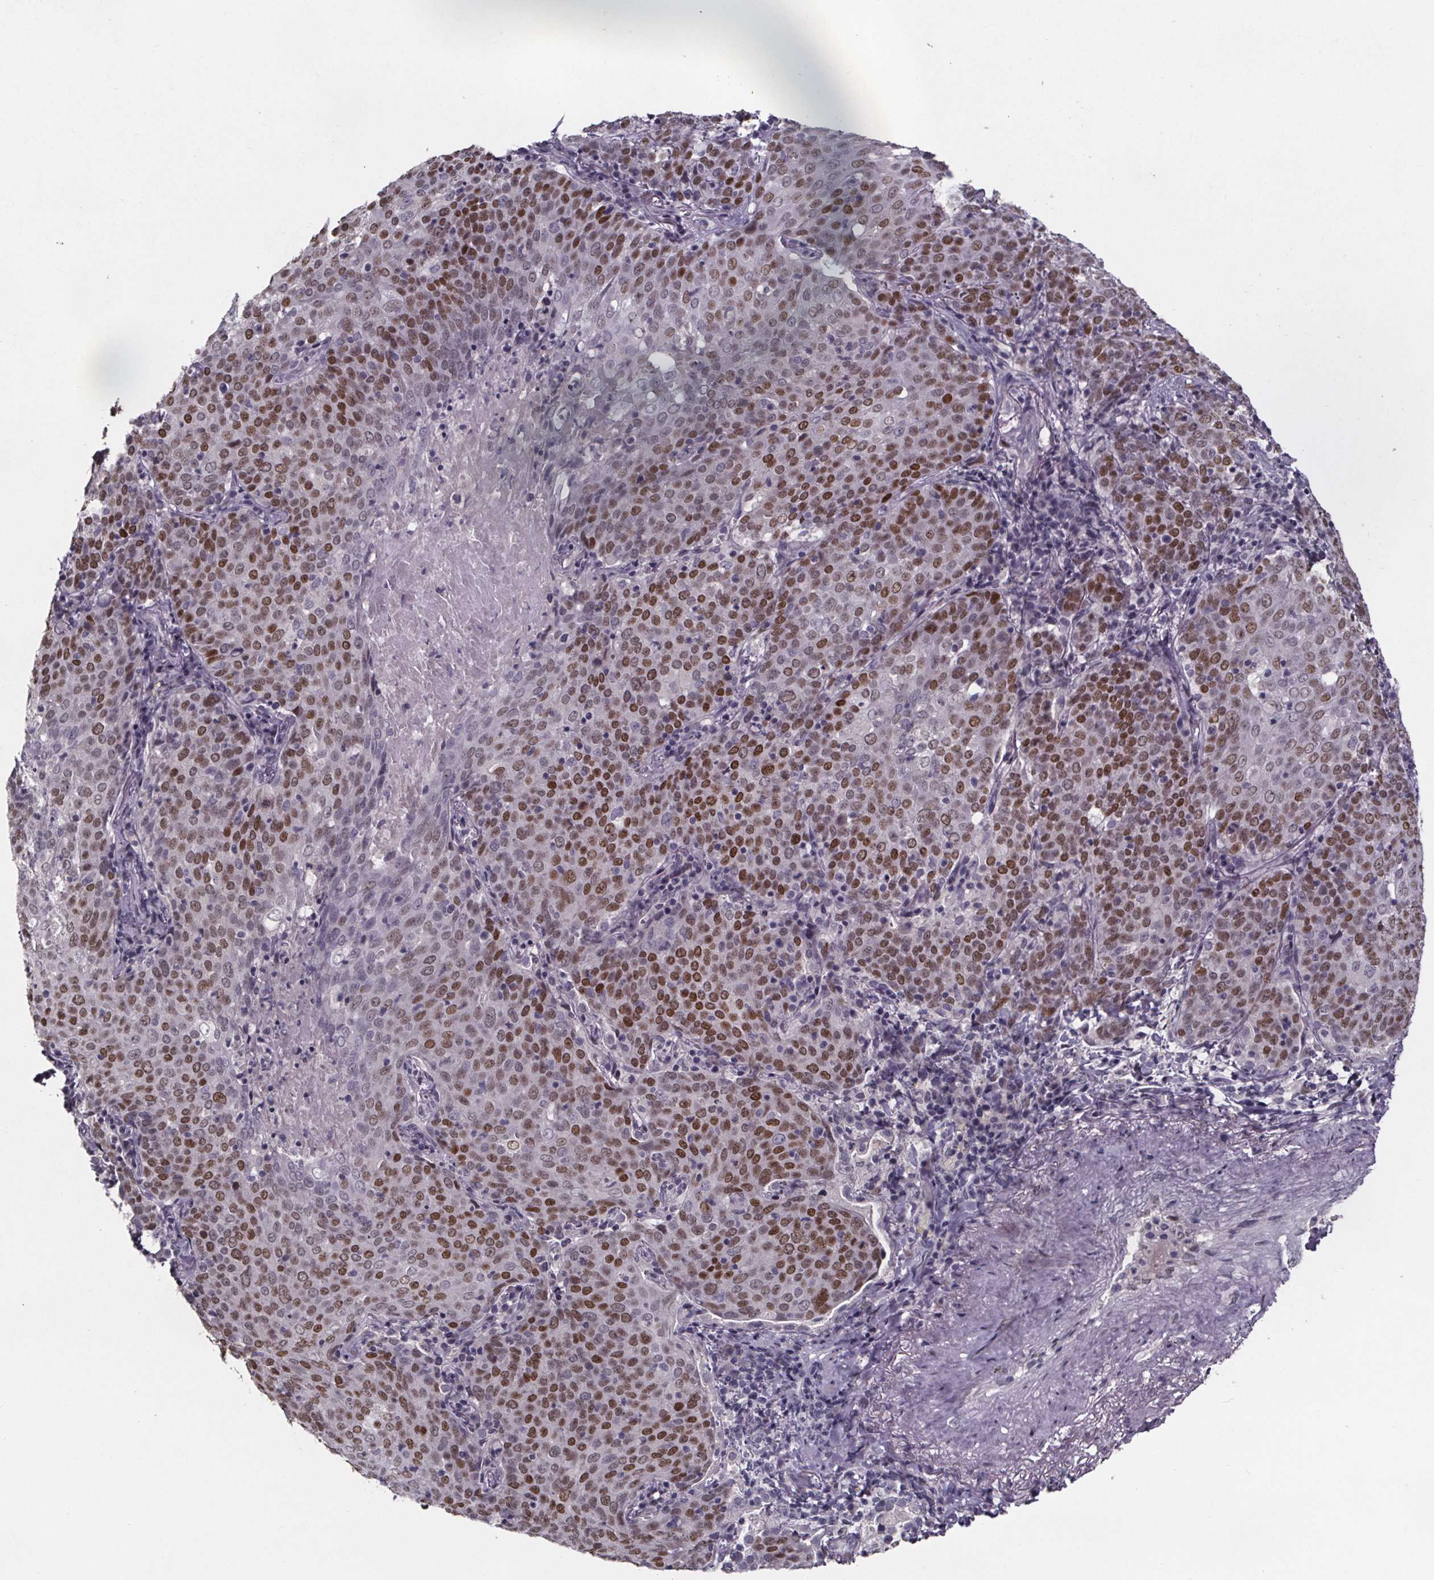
{"staining": {"intensity": "moderate", "quantity": ">75%", "location": "nuclear"}, "tissue": "lung cancer", "cell_type": "Tumor cells", "image_type": "cancer", "snomed": [{"axis": "morphology", "description": "Squamous cell carcinoma, NOS"}, {"axis": "topography", "description": "Lung"}], "caption": "A micrograph of human lung cancer stained for a protein demonstrates moderate nuclear brown staining in tumor cells.", "gene": "AR", "patient": {"sex": "male", "age": 82}}